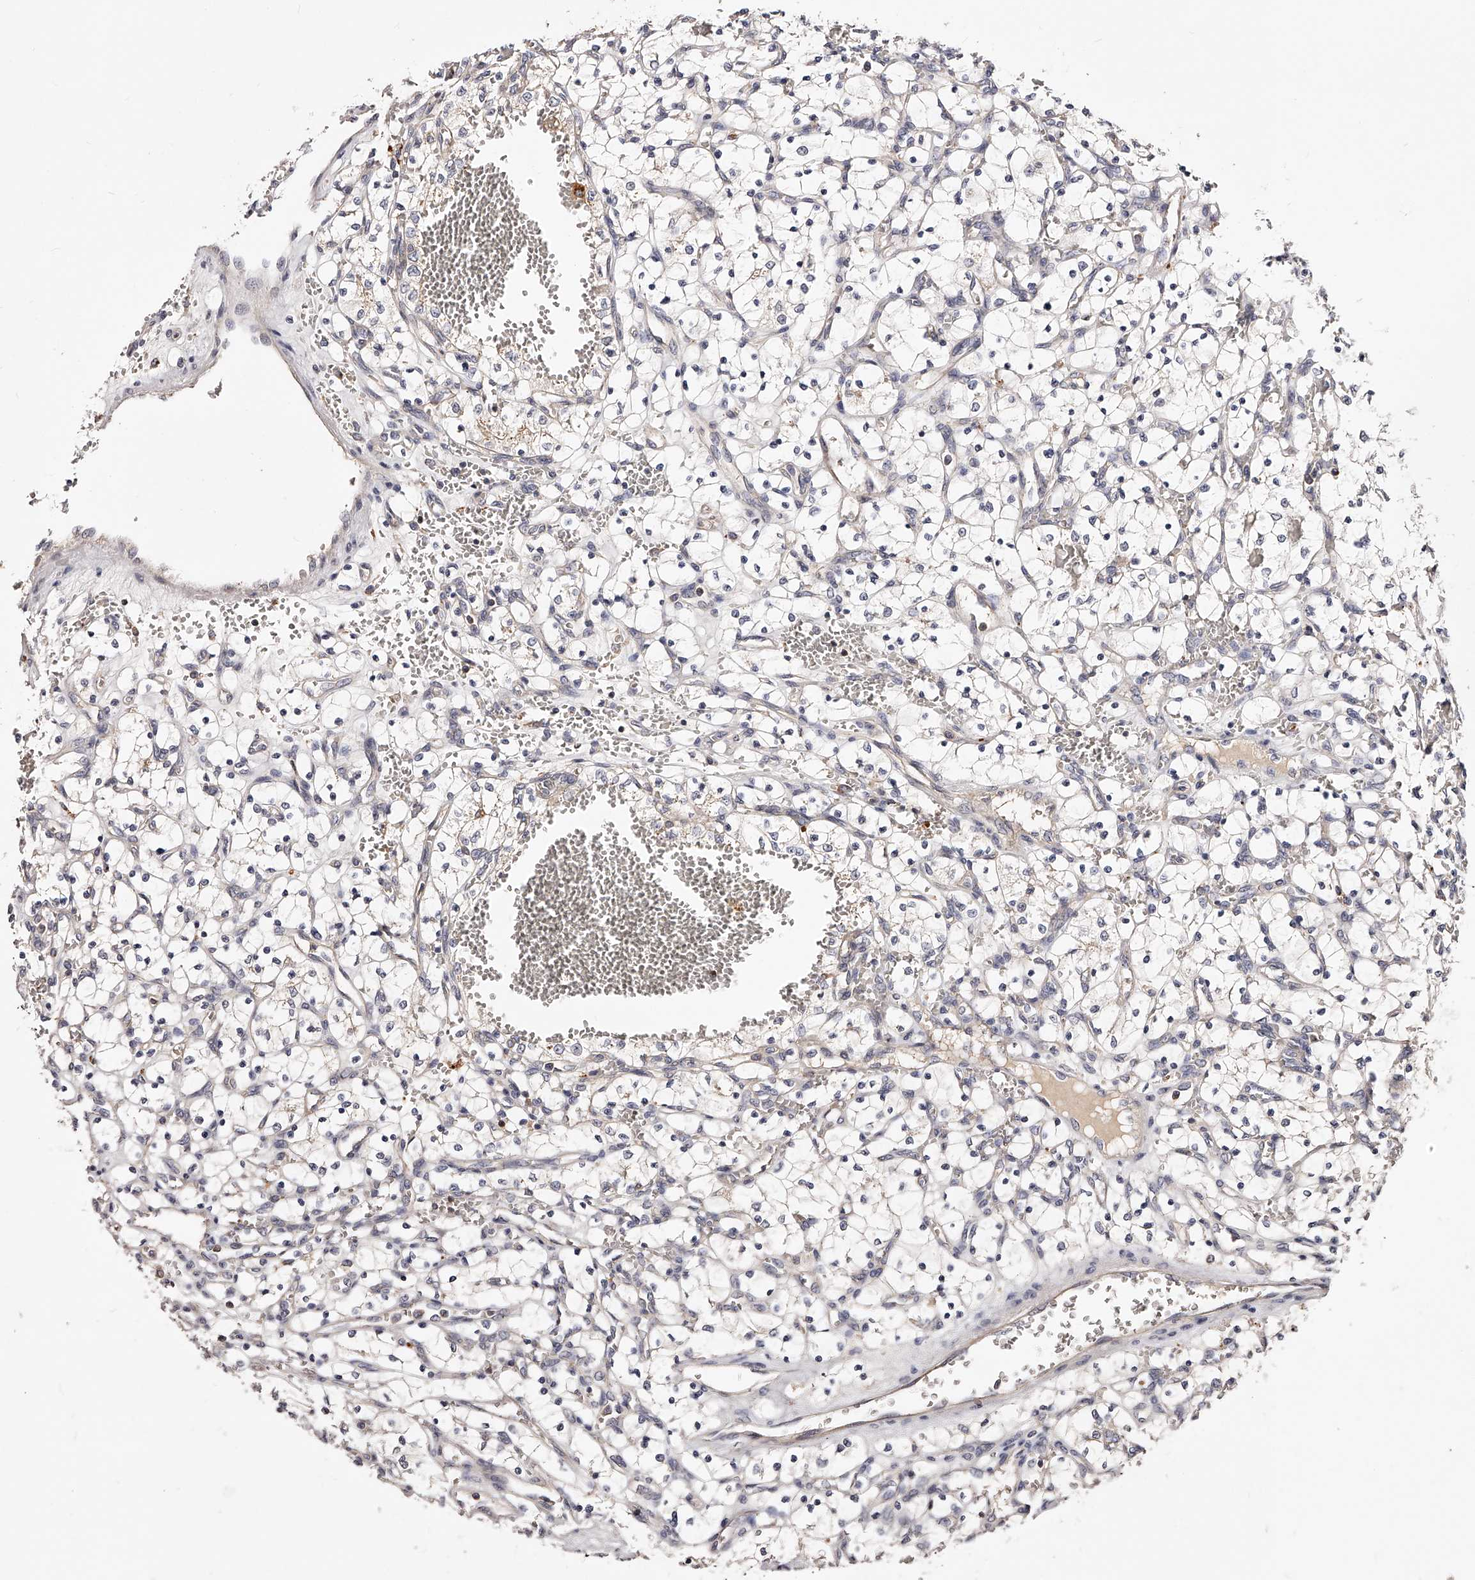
{"staining": {"intensity": "negative", "quantity": "none", "location": "none"}, "tissue": "renal cancer", "cell_type": "Tumor cells", "image_type": "cancer", "snomed": [{"axis": "morphology", "description": "Adenocarcinoma, NOS"}, {"axis": "topography", "description": "Kidney"}], "caption": "An IHC photomicrograph of renal cancer (adenocarcinoma) is shown. There is no staining in tumor cells of renal cancer (adenocarcinoma).", "gene": "PHACTR1", "patient": {"sex": "female", "age": 69}}